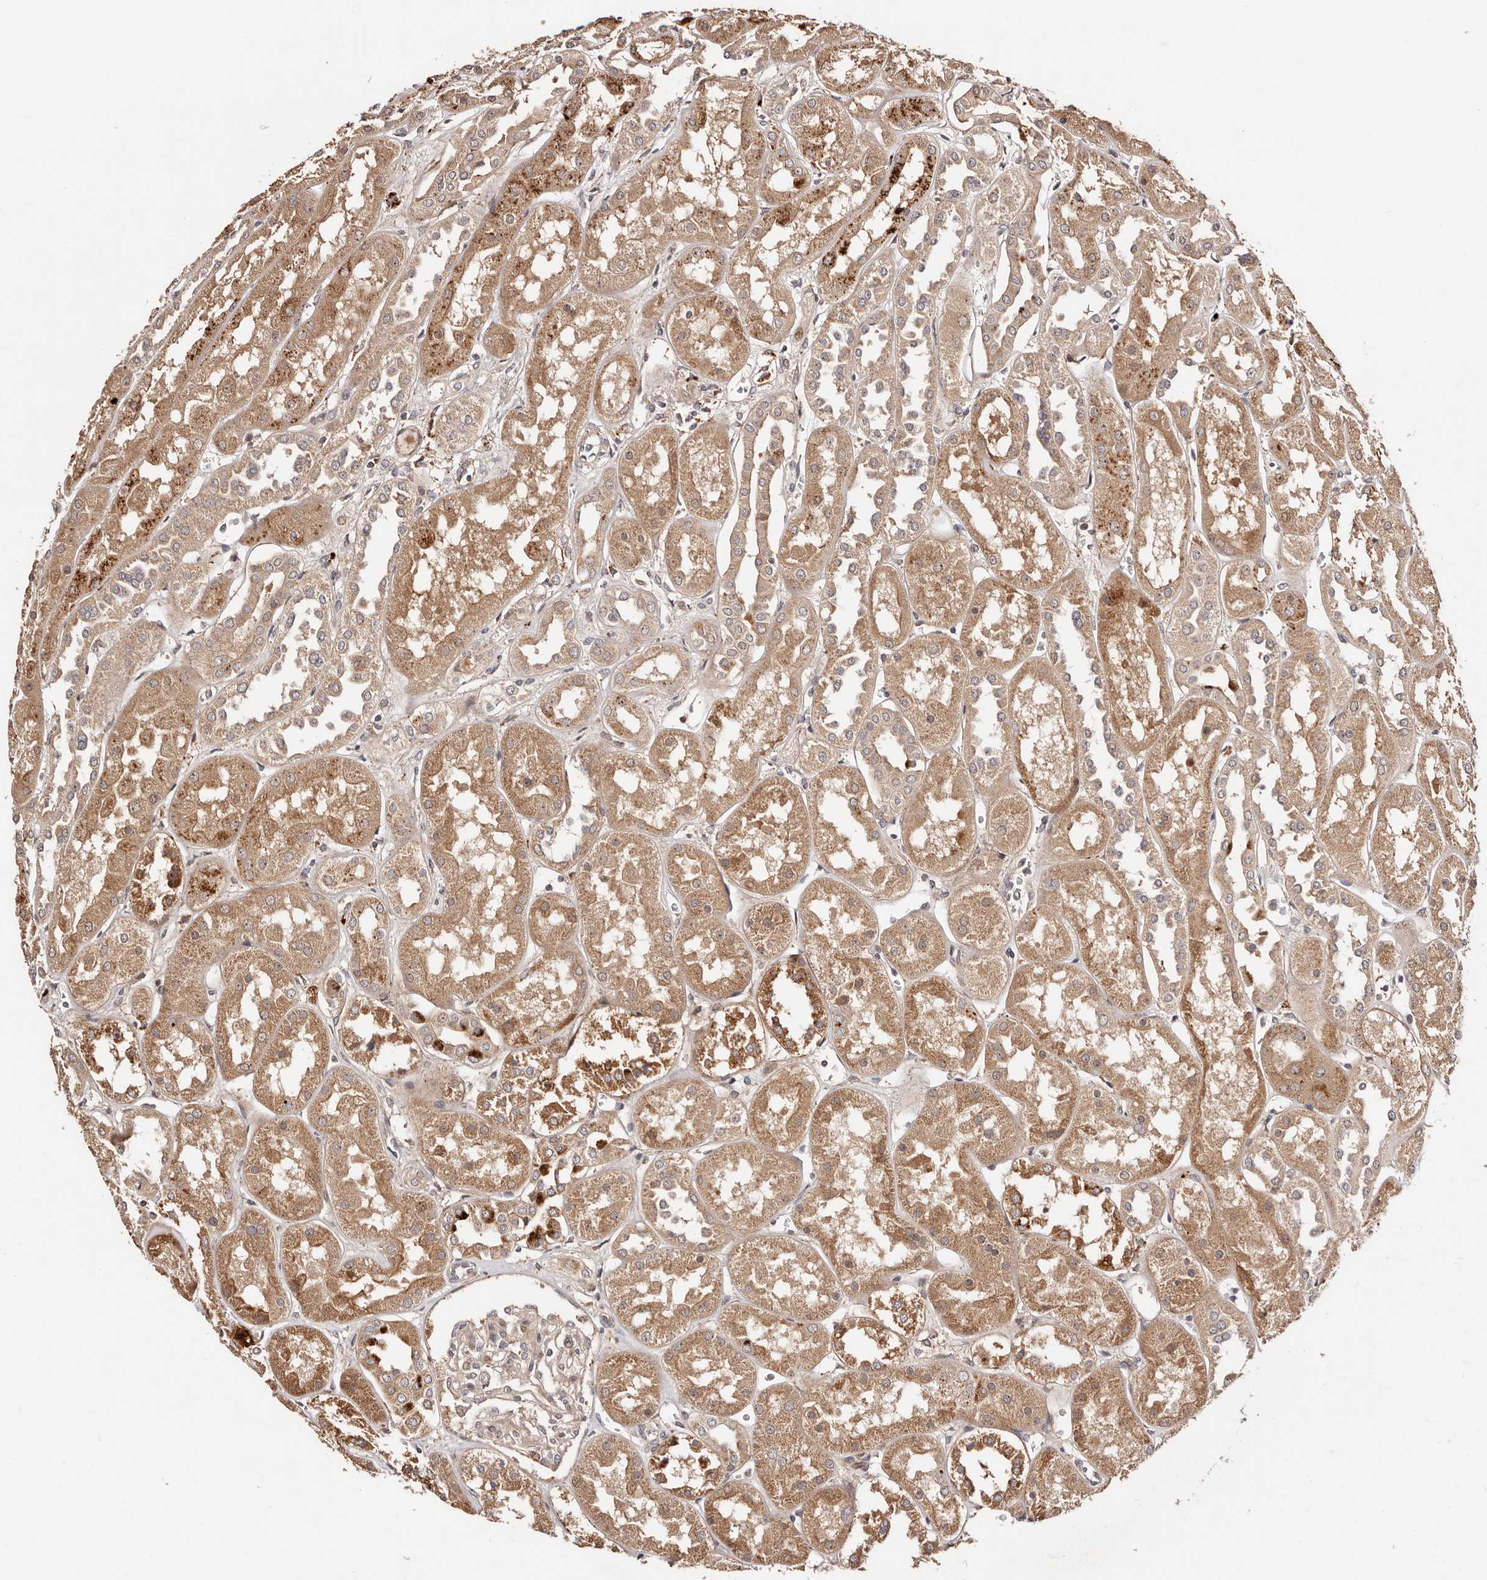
{"staining": {"intensity": "moderate", "quantity": ">75%", "location": "cytoplasmic/membranous"}, "tissue": "kidney", "cell_type": "Cells in glomeruli", "image_type": "normal", "snomed": [{"axis": "morphology", "description": "Normal tissue, NOS"}, {"axis": "topography", "description": "Kidney"}], "caption": "Immunohistochemical staining of benign kidney shows medium levels of moderate cytoplasmic/membranous staining in approximately >75% of cells in glomeruli. The staining was performed using DAB (3,3'-diaminobenzidine), with brown indicating positive protein expression. Nuclei are stained blue with hematoxylin.", "gene": "PTPN22", "patient": {"sex": "male", "age": 70}}